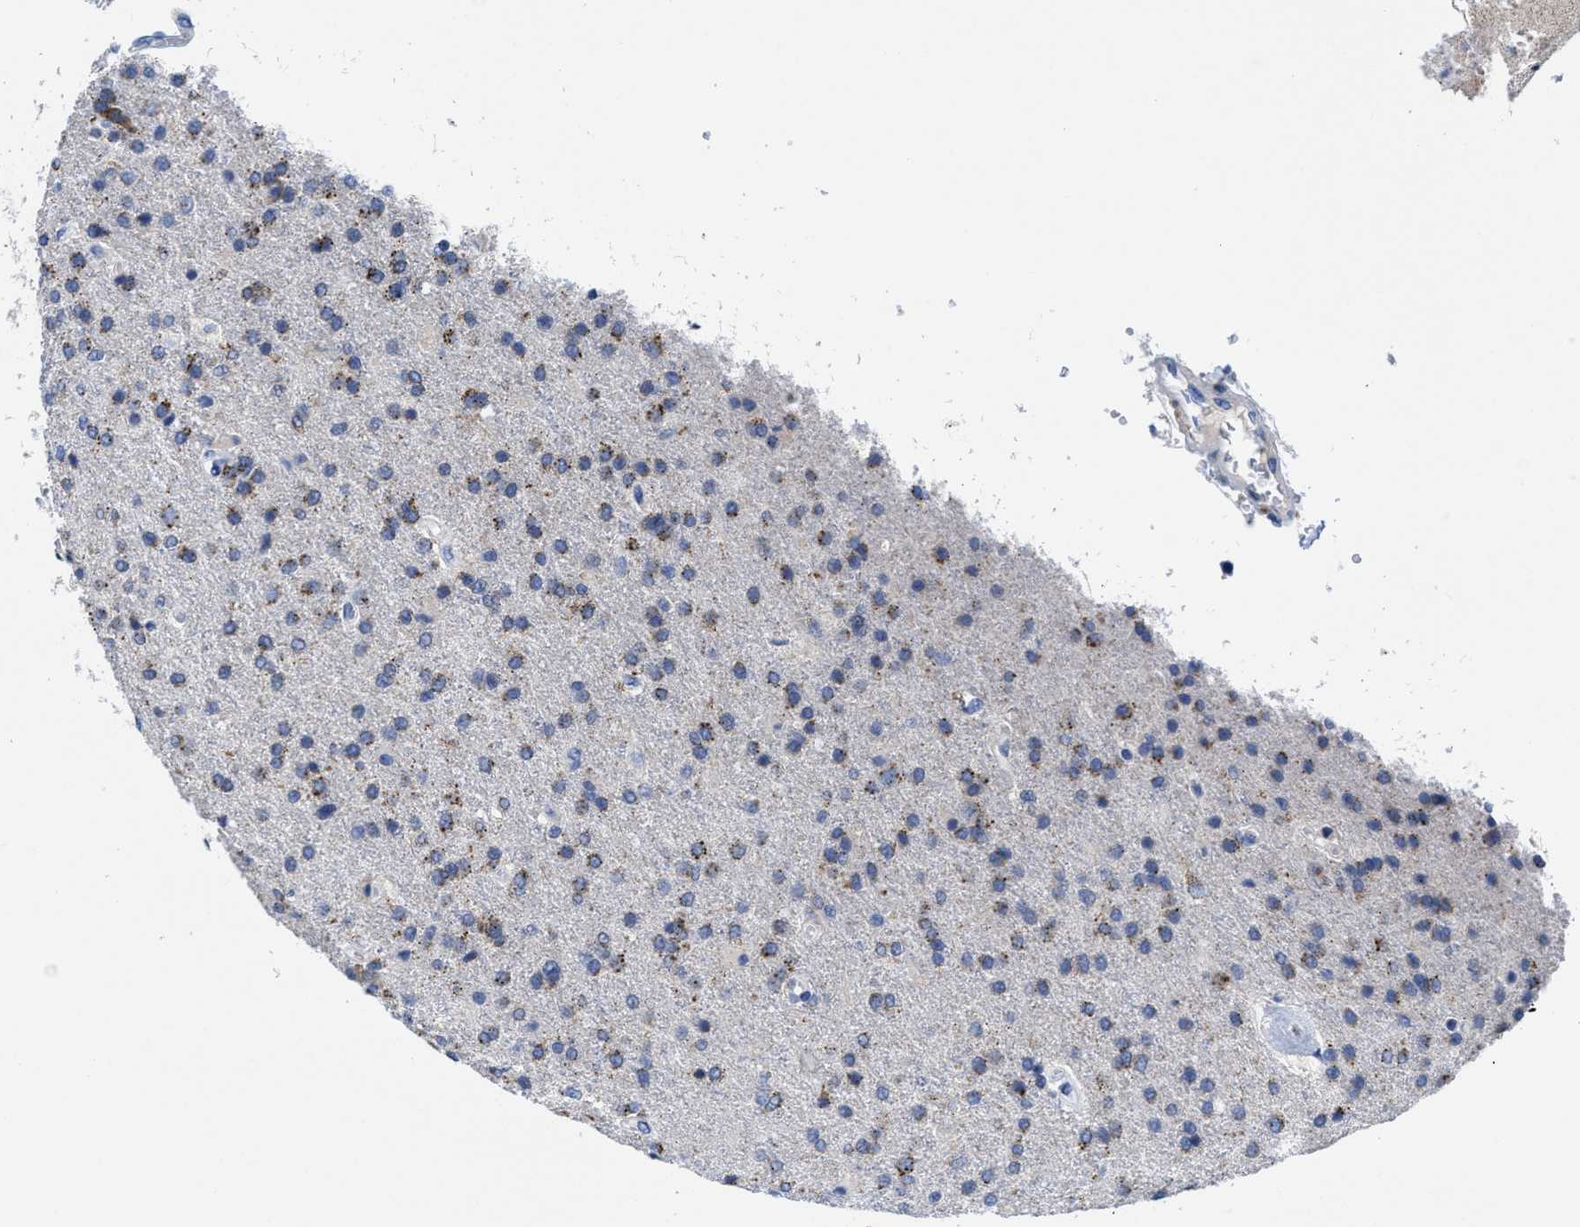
{"staining": {"intensity": "weak", "quantity": ">75%", "location": "cytoplasmic/membranous"}, "tissue": "glioma", "cell_type": "Tumor cells", "image_type": "cancer", "snomed": [{"axis": "morphology", "description": "Glioma, malignant, High grade"}, {"axis": "topography", "description": "Brain"}], "caption": "Malignant glioma (high-grade) was stained to show a protein in brown. There is low levels of weak cytoplasmic/membranous staining in approximately >75% of tumor cells.", "gene": "TBRG4", "patient": {"sex": "male", "age": 72}}